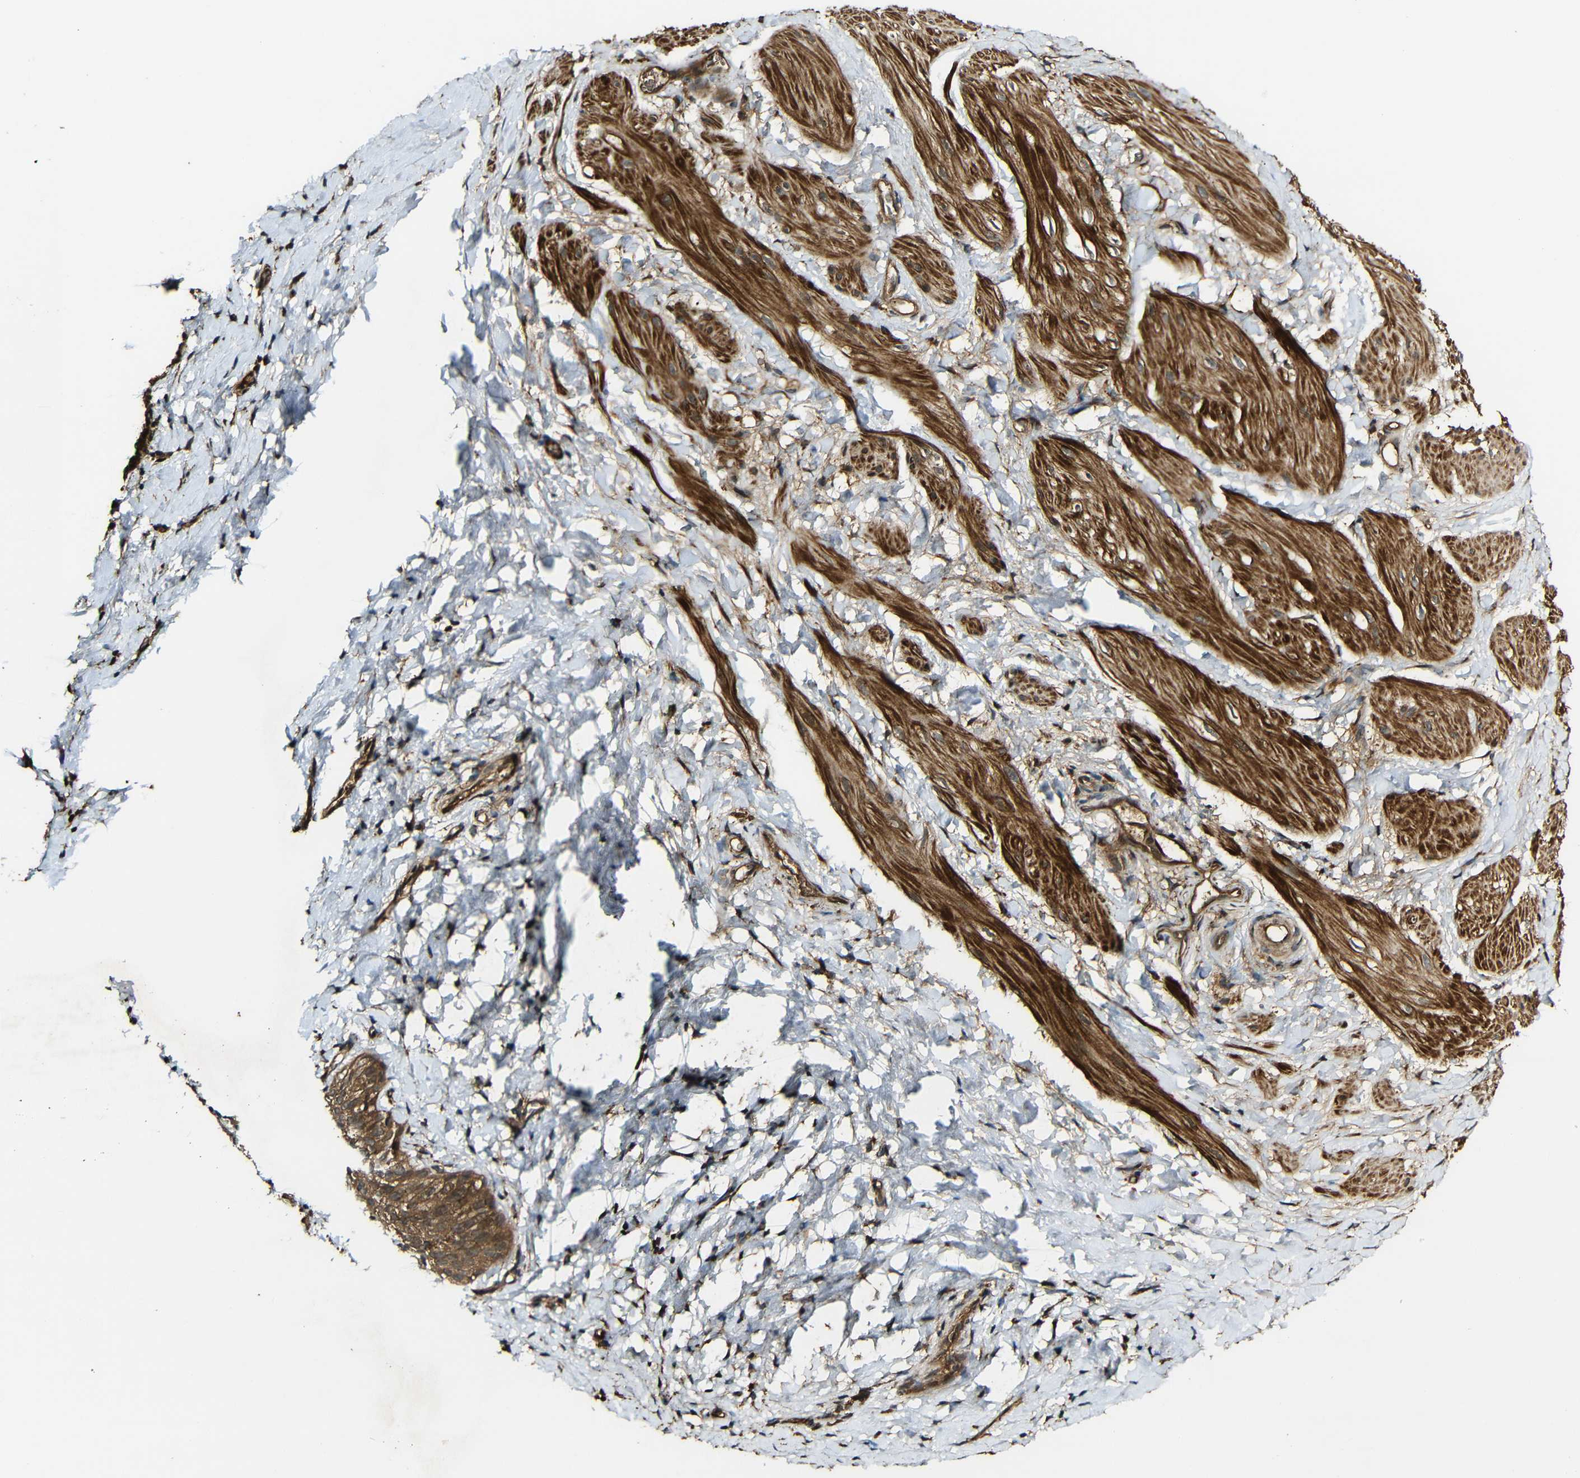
{"staining": {"intensity": "strong", "quantity": ">75%", "location": "cytoplasmic/membranous"}, "tissue": "smooth muscle", "cell_type": "Smooth muscle cells", "image_type": "normal", "snomed": [{"axis": "morphology", "description": "Normal tissue, NOS"}, {"axis": "topography", "description": "Smooth muscle"}], "caption": "This histopathology image reveals immunohistochemistry staining of normal human smooth muscle, with high strong cytoplasmic/membranous positivity in about >75% of smooth muscle cells.", "gene": "CASP8", "patient": {"sex": "male", "age": 16}}